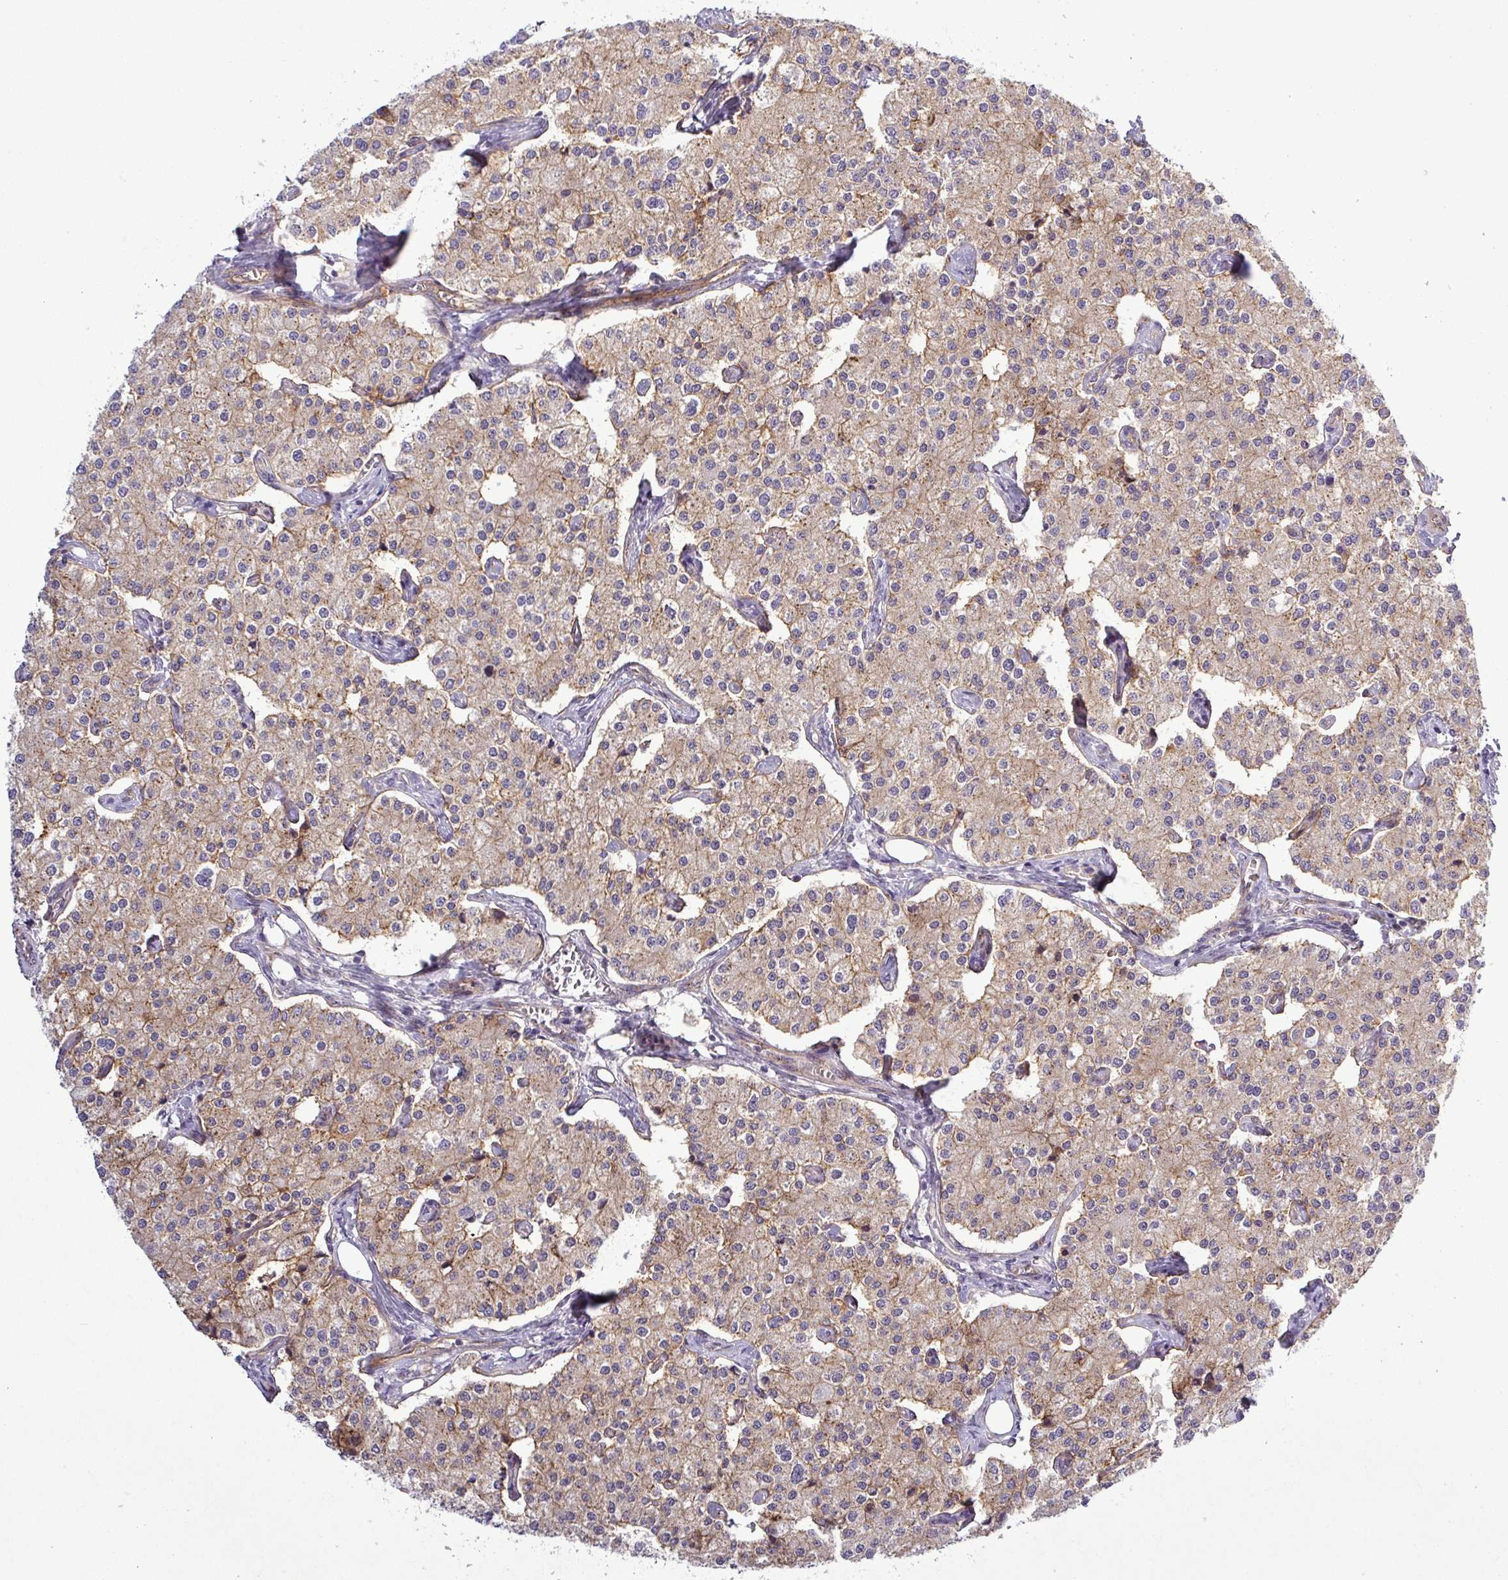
{"staining": {"intensity": "weak", "quantity": "25%-75%", "location": "cytoplasmic/membranous"}, "tissue": "carcinoid", "cell_type": "Tumor cells", "image_type": "cancer", "snomed": [{"axis": "morphology", "description": "Carcinoid, malignant, NOS"}, {"axis": "topography", "description": "Colon"}], "caption": "Carcinoid was stained to show a protein in brown. There is low levels of weak cytoplasmic/membranous positivity in about 25%-75% of tumor cells. (DAB (3,3'-diaminobenzidine) IHC with brightfield microscopy, high magnification).", "gene": "PCDH1", "patient": {"sex": "female", "age": 52}}